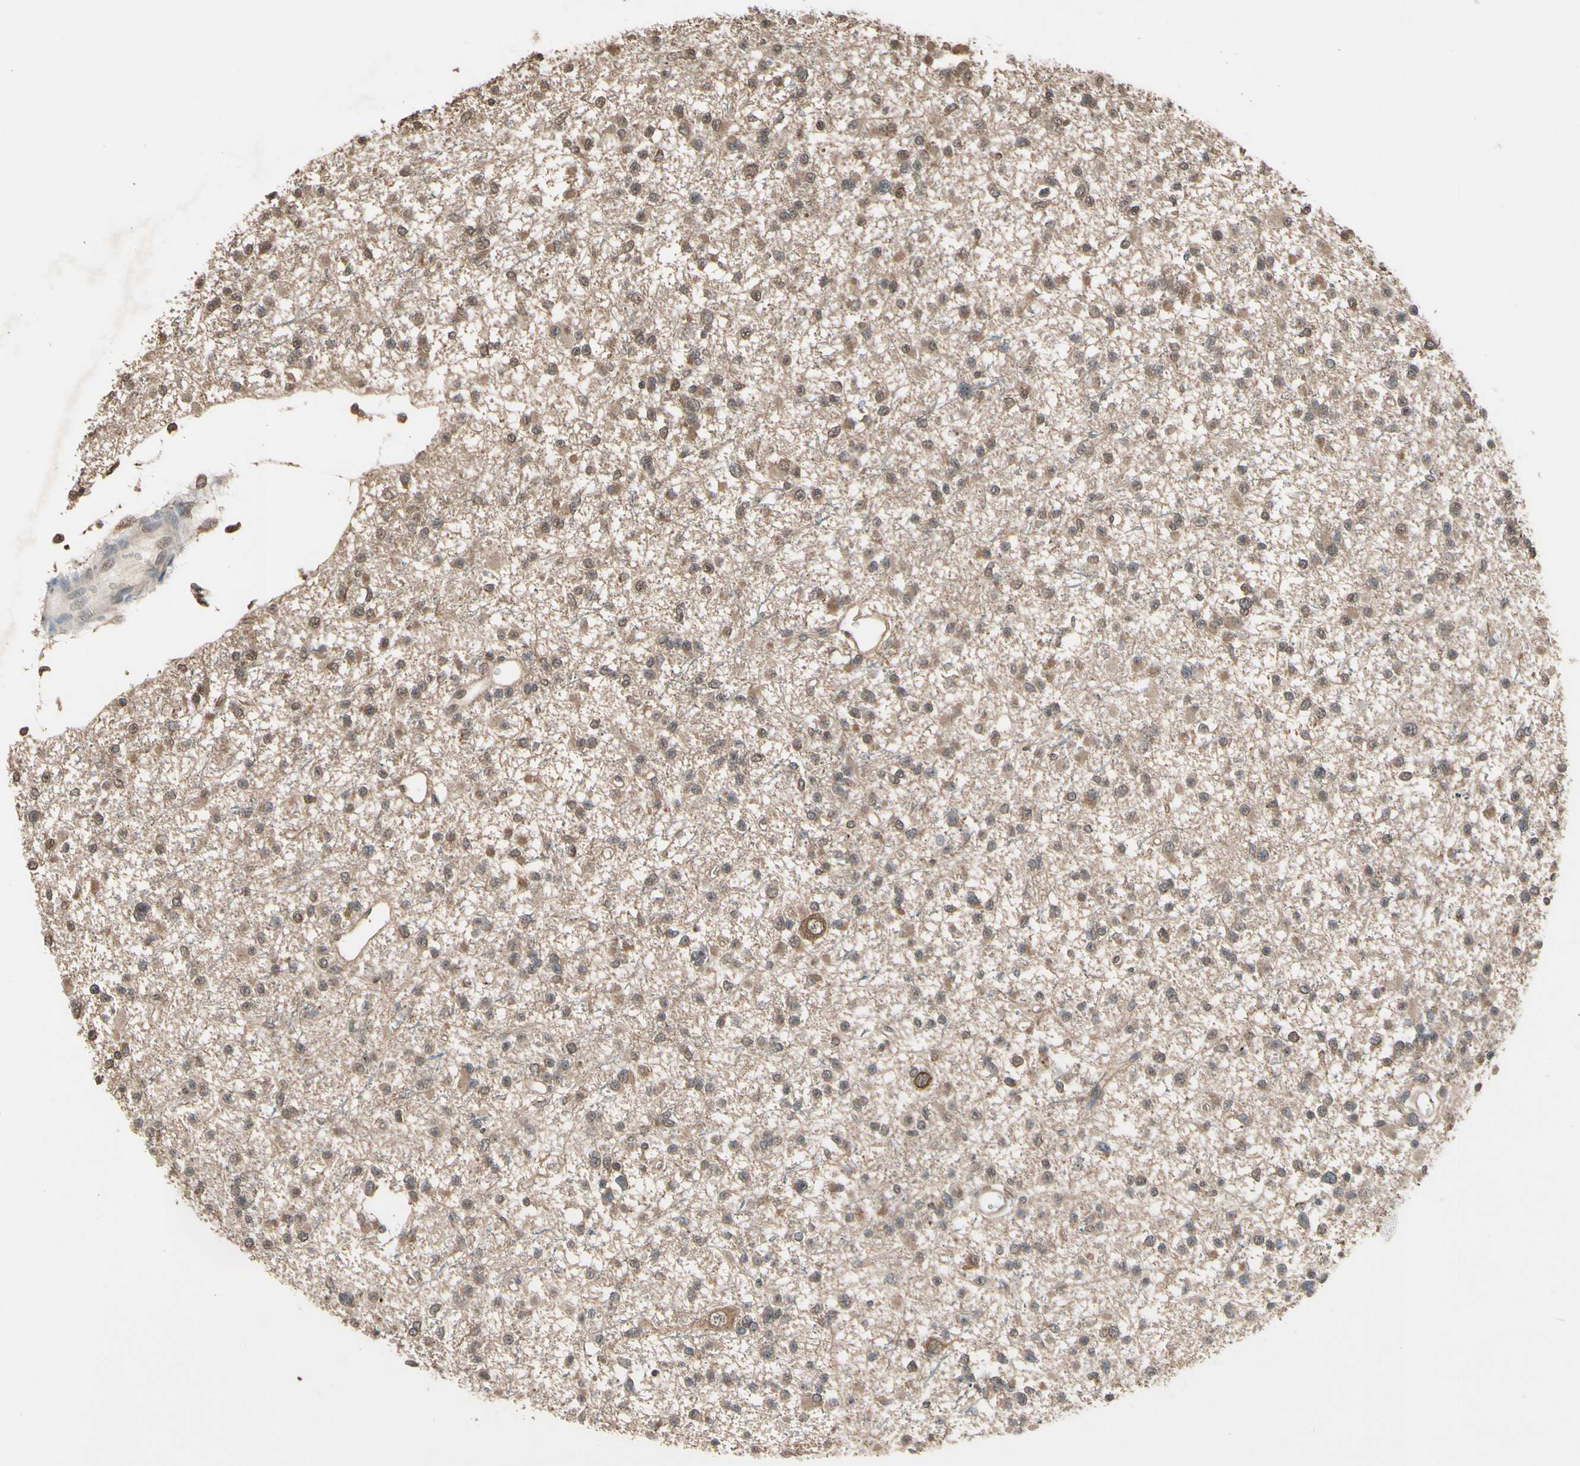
{"staining": {"intensity": "moderate", "quantity": ">75%", "location": "cytoplasmic/membranous,nuclear"}, "tissue": "glioma", "cell_type": "Tumor cells", "image_type": "cancer", "snomed": [{"axis": "morphology", "description": "Glioma, malignant, Low grade"}, {"axis": "topography", "description": "Brain"}], "caption": "Human glioma stained with a protein marker displays moderate staining in tumor cells.", "gene": "PNPLA7", "patient": {"sex": "female", "age": 22}}